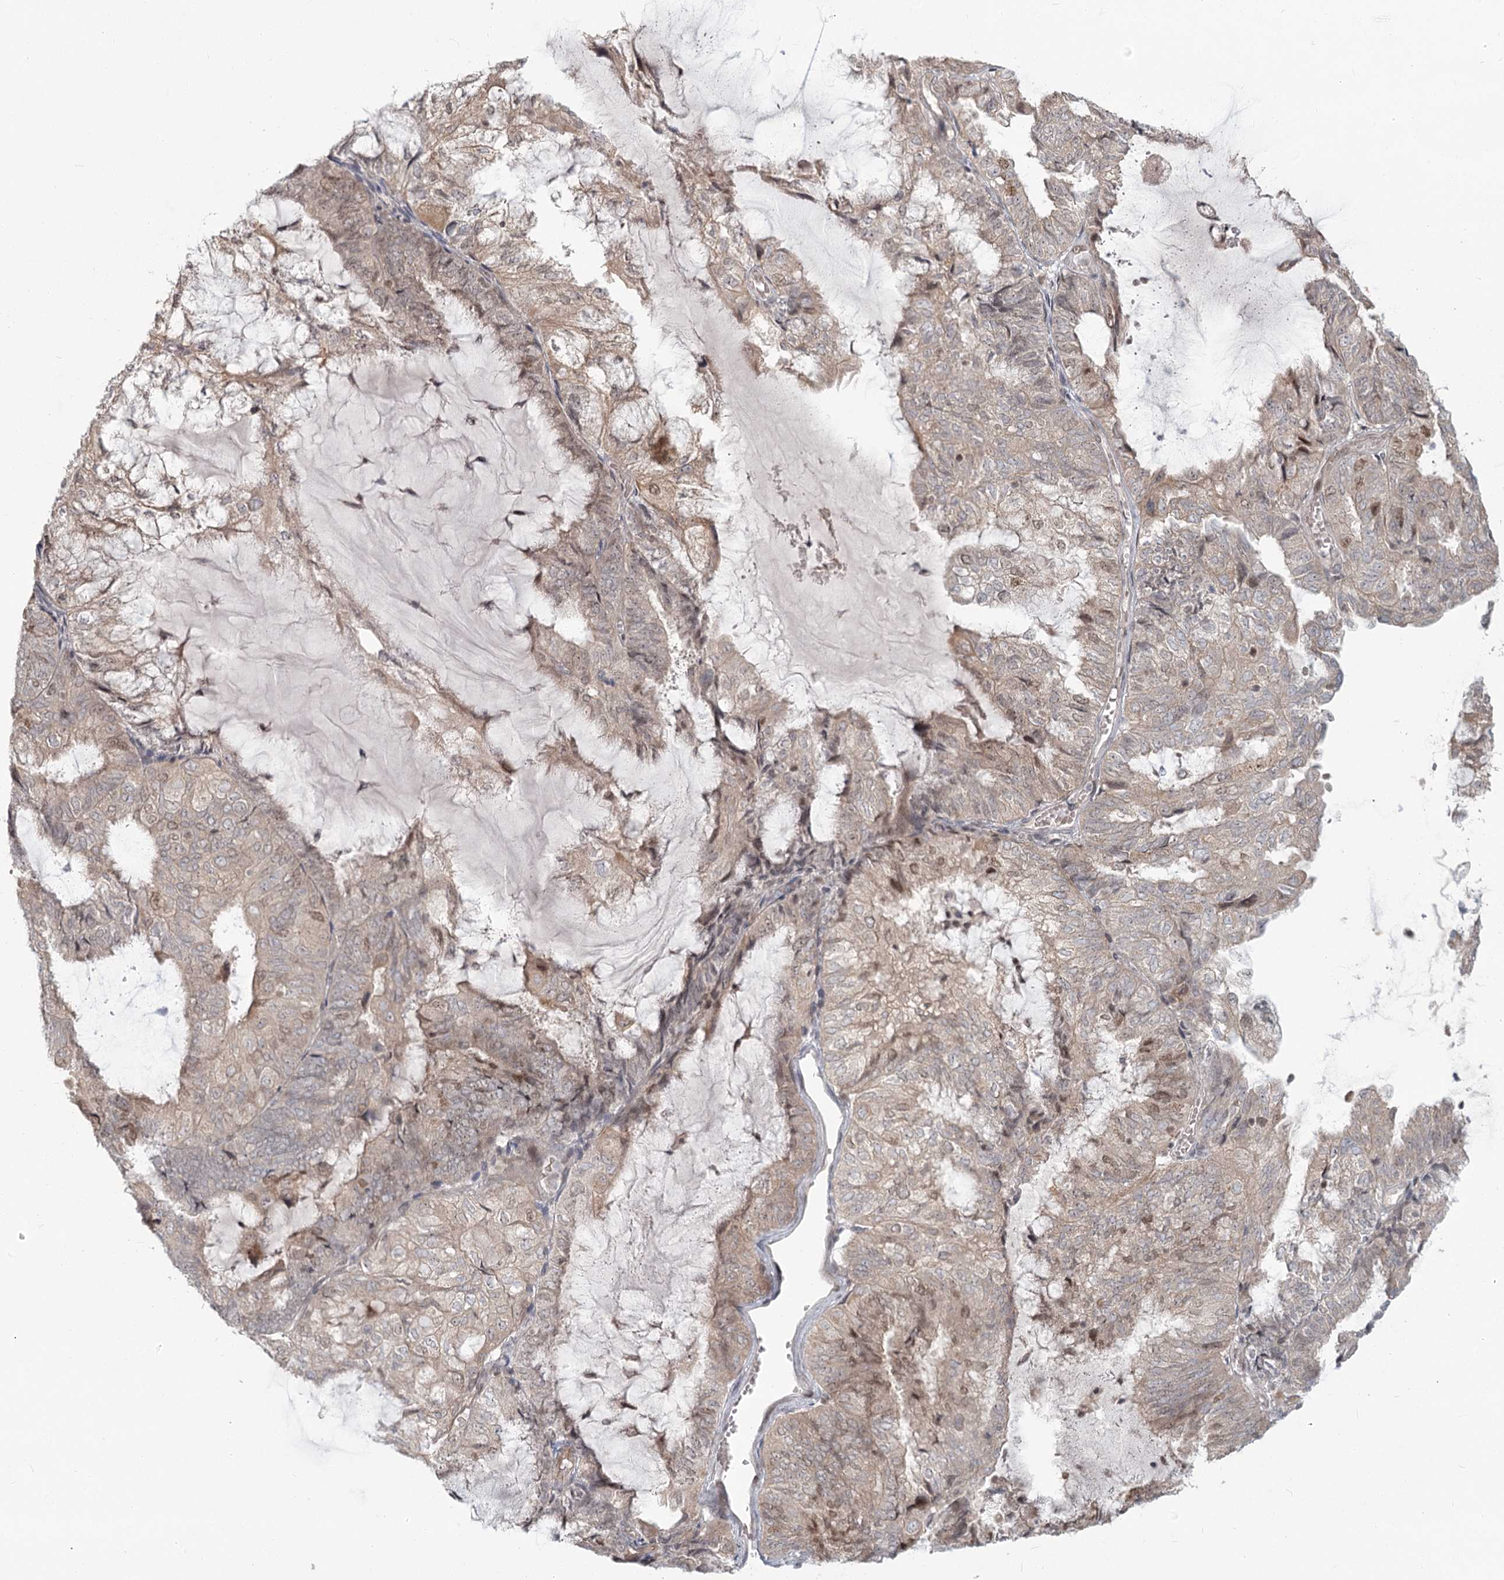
{"staining": {"intensity": "weak", "quantity": ">75%", "location": "cytoplasmic/membranous"}, "tissue": "endometrial cancer", "cell_type": "Tumor cells", "image_type": "cancer", "snomed": [{"axis": "morphology", "description": "Adenocarcinoma, NOS"}, {"axis": "topography", "description": "Endometrium"}], "caption": "Weak cytoplasmic/membranous protein staining is identified in approximately >75% of tumor cells in adenocarcinoma (endometrial).", "gene": "R3HCC1L", "patient": {"sex": "female", "age": 81}}